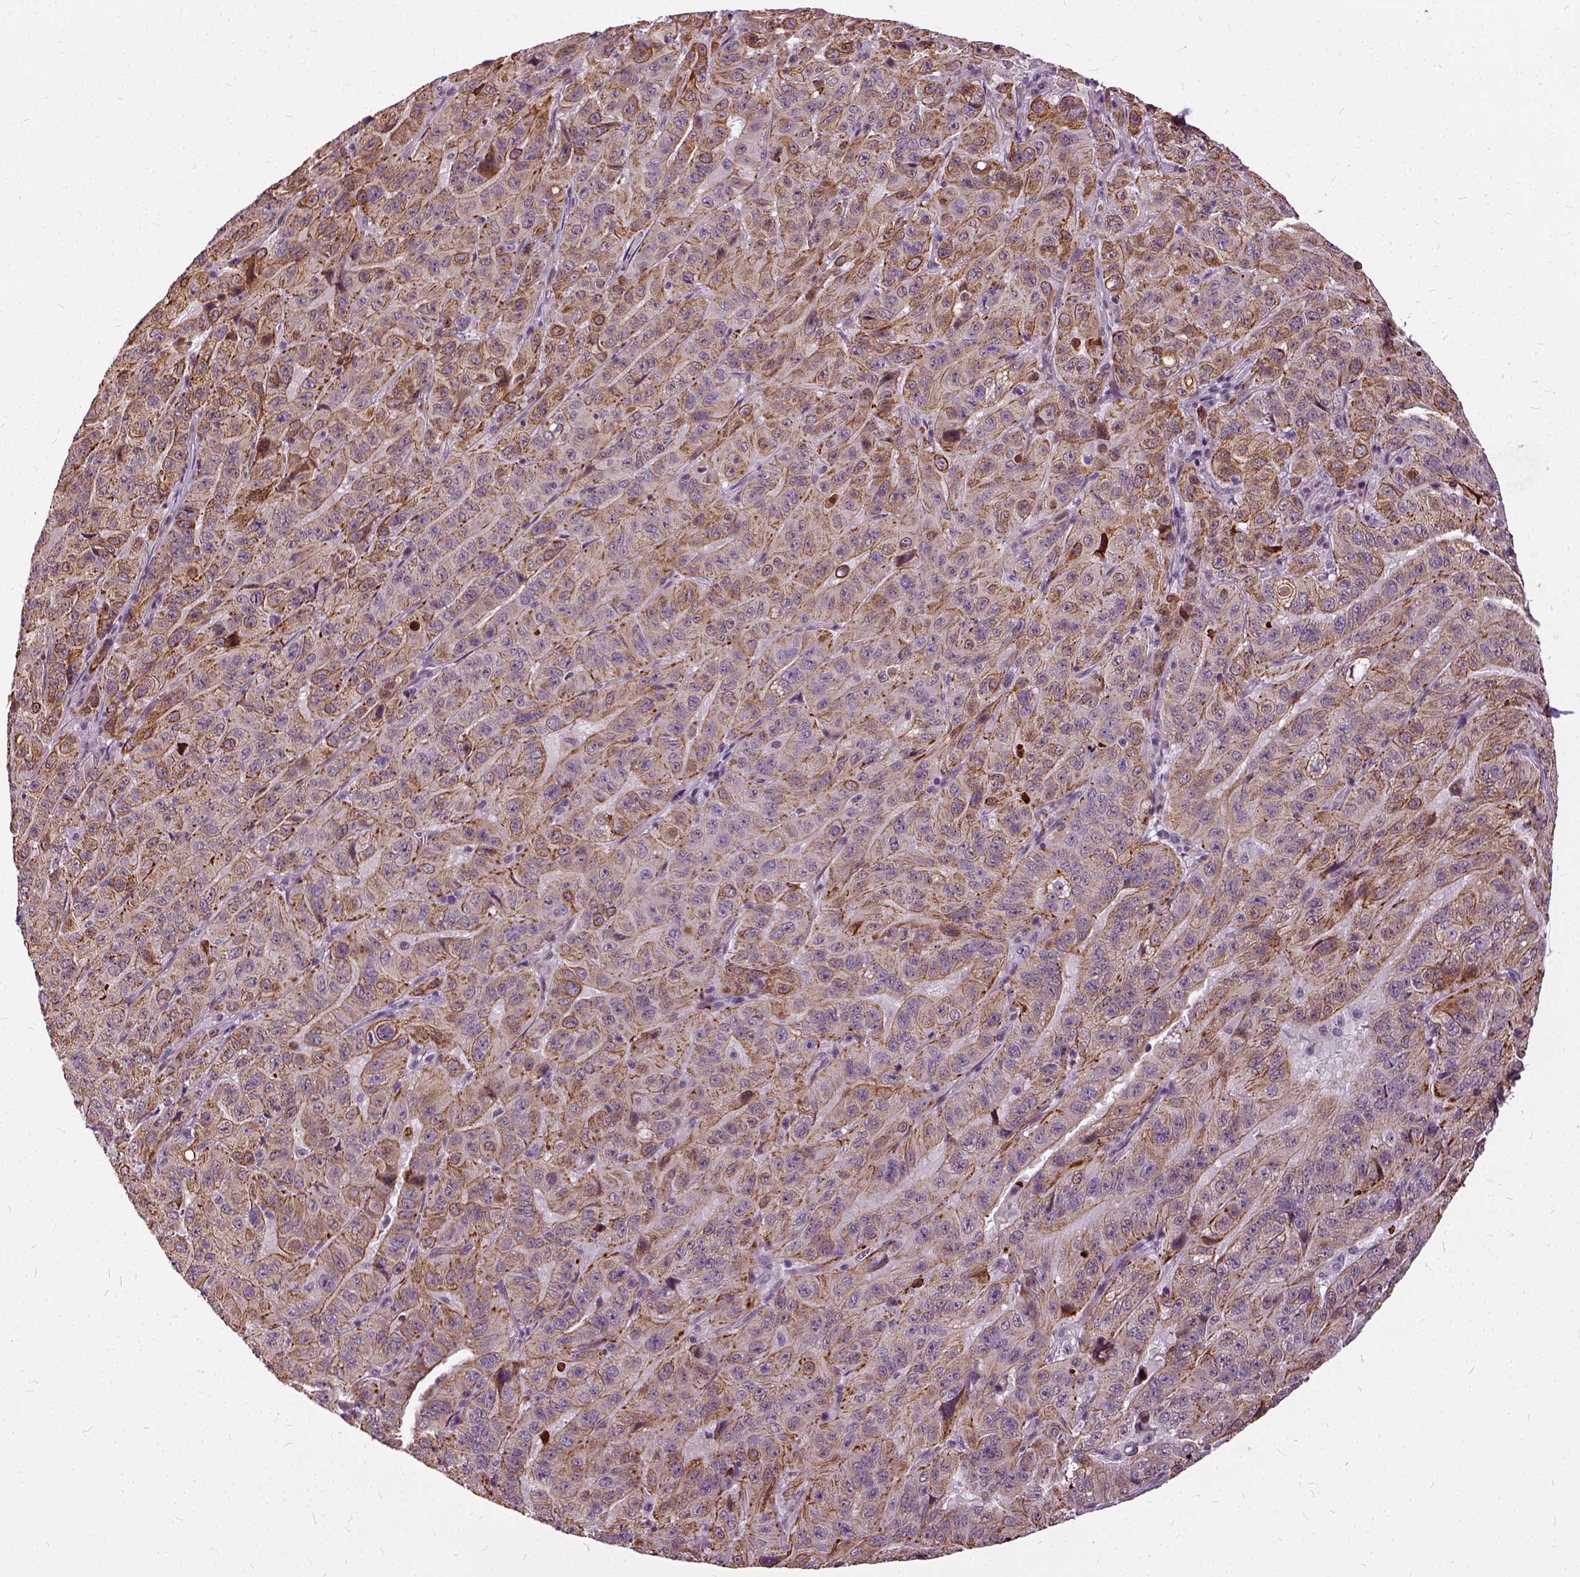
{"staining": {"intensity": "moderate", "quantity": ">75%", "location": "cytoplasmic/membranous"}, "tissue": "pancreatic cancer", "cell_type": "Tumor cells", "image_type": "cancer", "snomed": [{"axis": "morphology", "description": "Adenocarcinoma, NOS"}, {"axis": "topography", "description": "Pancreas"}], "caption": "There is medium levels of moderate cytoplasmic/membranous positivity in tumor cells of pancreatic cancer, as demonstrated by immunohistochemical staining (brown color).", "gene": "ILRUN", "patient": {"sex": "male", "age": 63}}